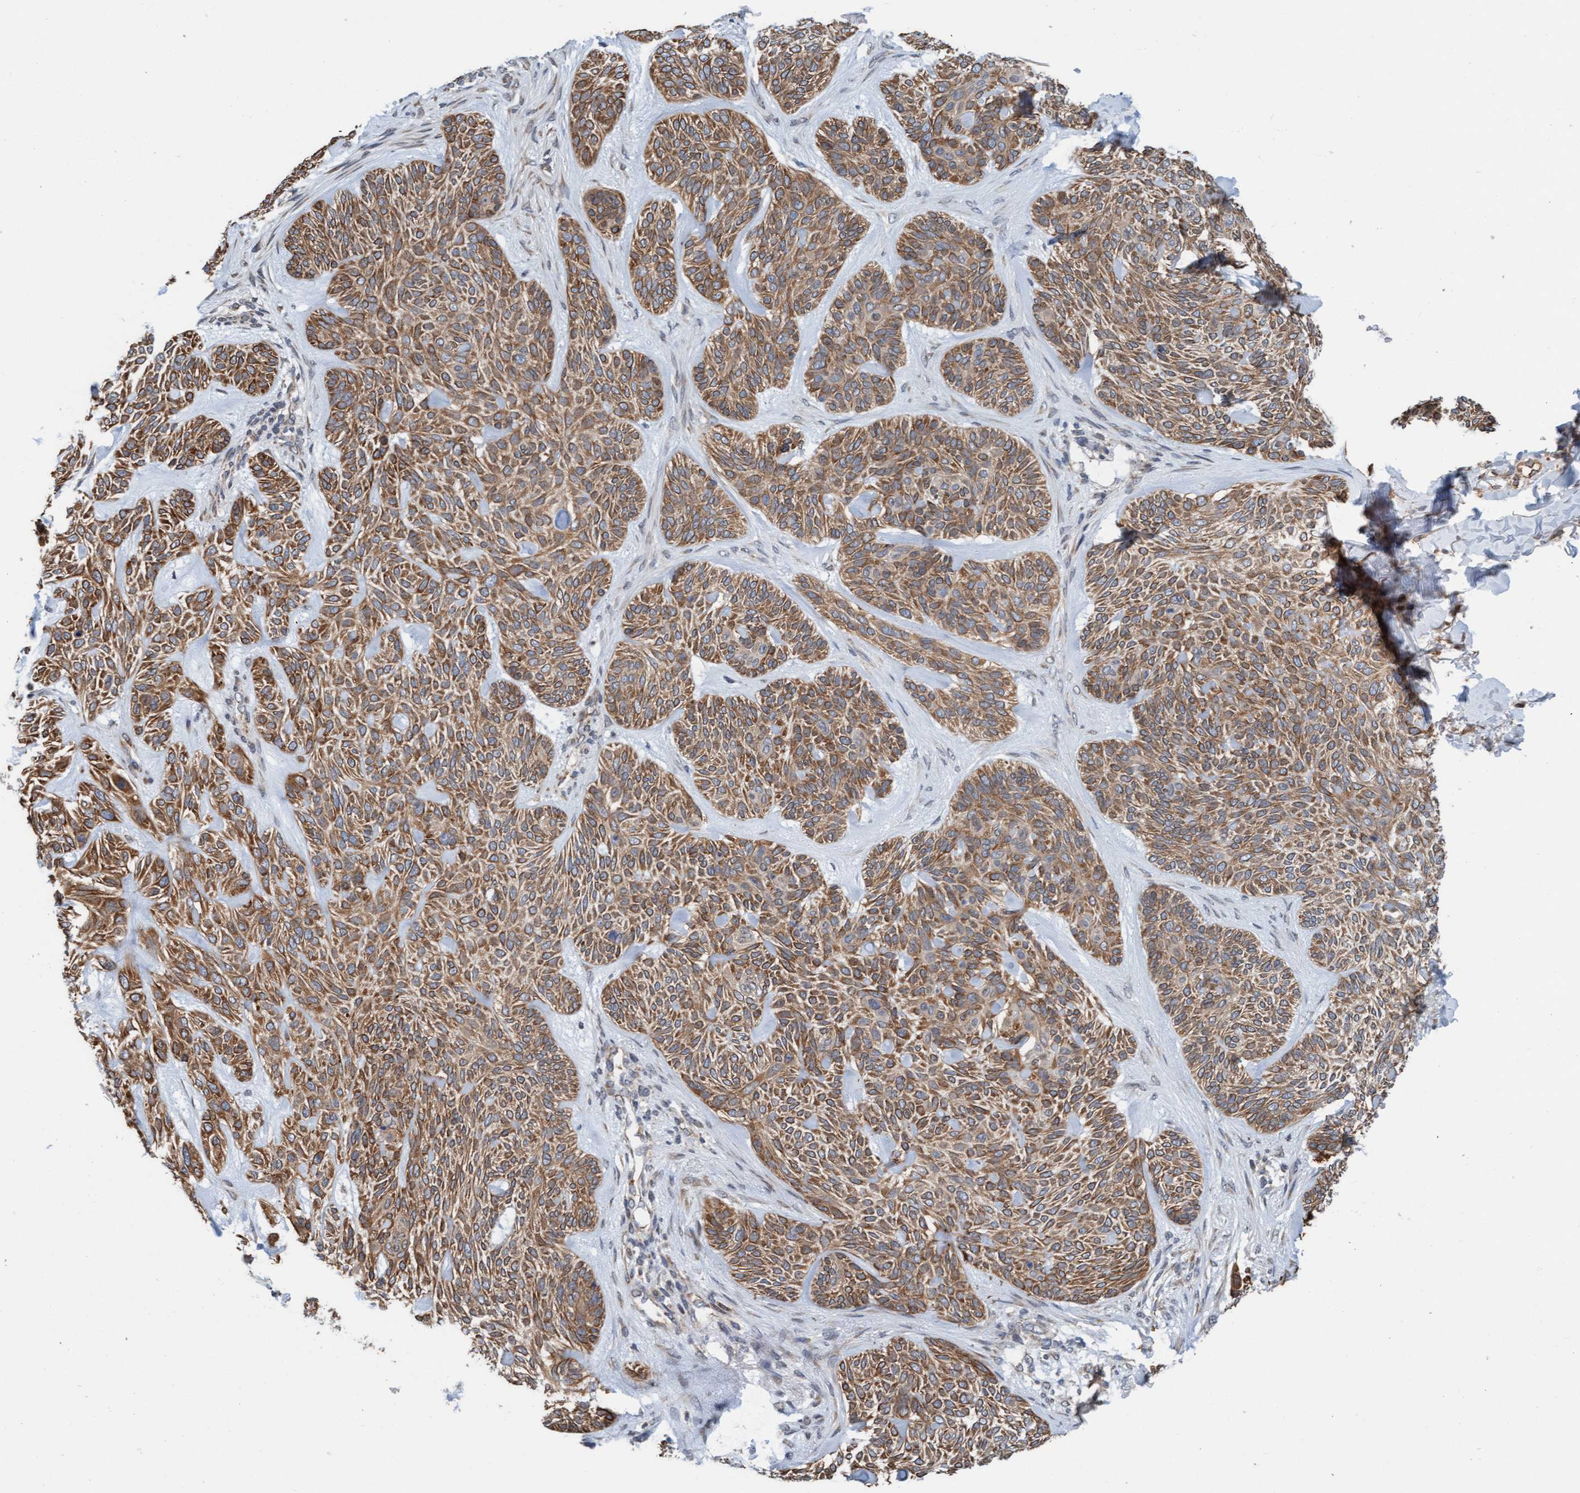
{"staining": {"intensity": "moderate", "quantity": ">75%", "location": "cytoplasmic/membranous"}, "tissue": "skin cancer", "cell_type": "Tumor cells", "image_type": "cancer", "snomed": [{"axis": "morphology", "description": "Basal cell carcinoma"}, {"axis": "topography", "description": "Skin"}], "caption": "IHC (DAB) staining of skin basal cell carcinoma demonstrates moderate cytoplasmic/membranous protein positivity in approximately >75% of tumor cells.", "gene": "ZNF566", "patient": {"sex": "male", "age": 55}}